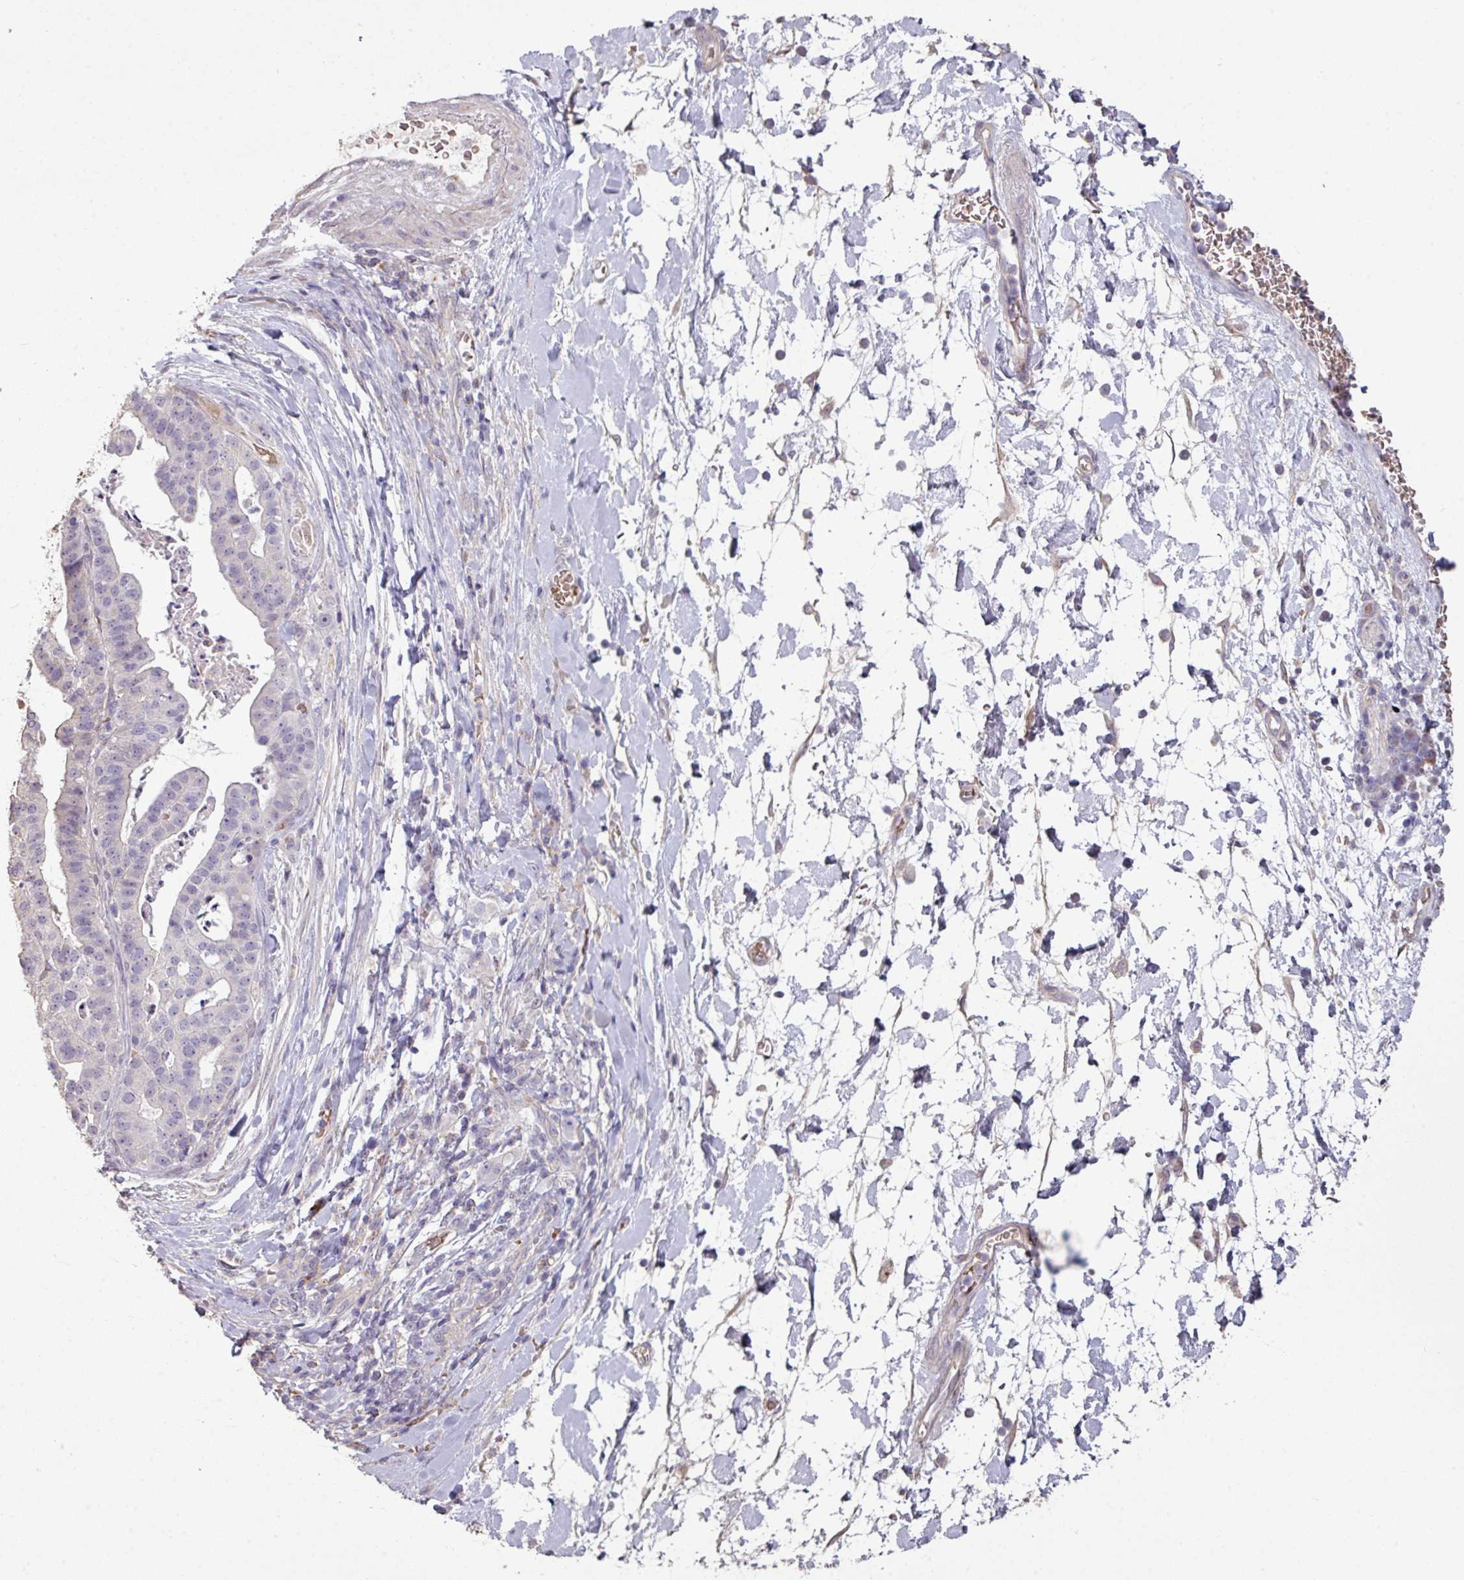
{"staining": {"intensity": "negative", "quantity": "none", "location": "none"}, "tissue": "stomach cancer", "cell_type": "Tumor cells", "image_type": "cancer", "snomed": [{"axis": "morphology", "description": "Adenocarcinoma, NOS"}, {"axis": "topography", "description": "Stomach"}], "caption": "The histopathology image demonstrates no significant expression in tumor cells of adenocarcinoma (stomach).", "gene": "NHSL2", "patient": {"sex": "male", "age": 48}}